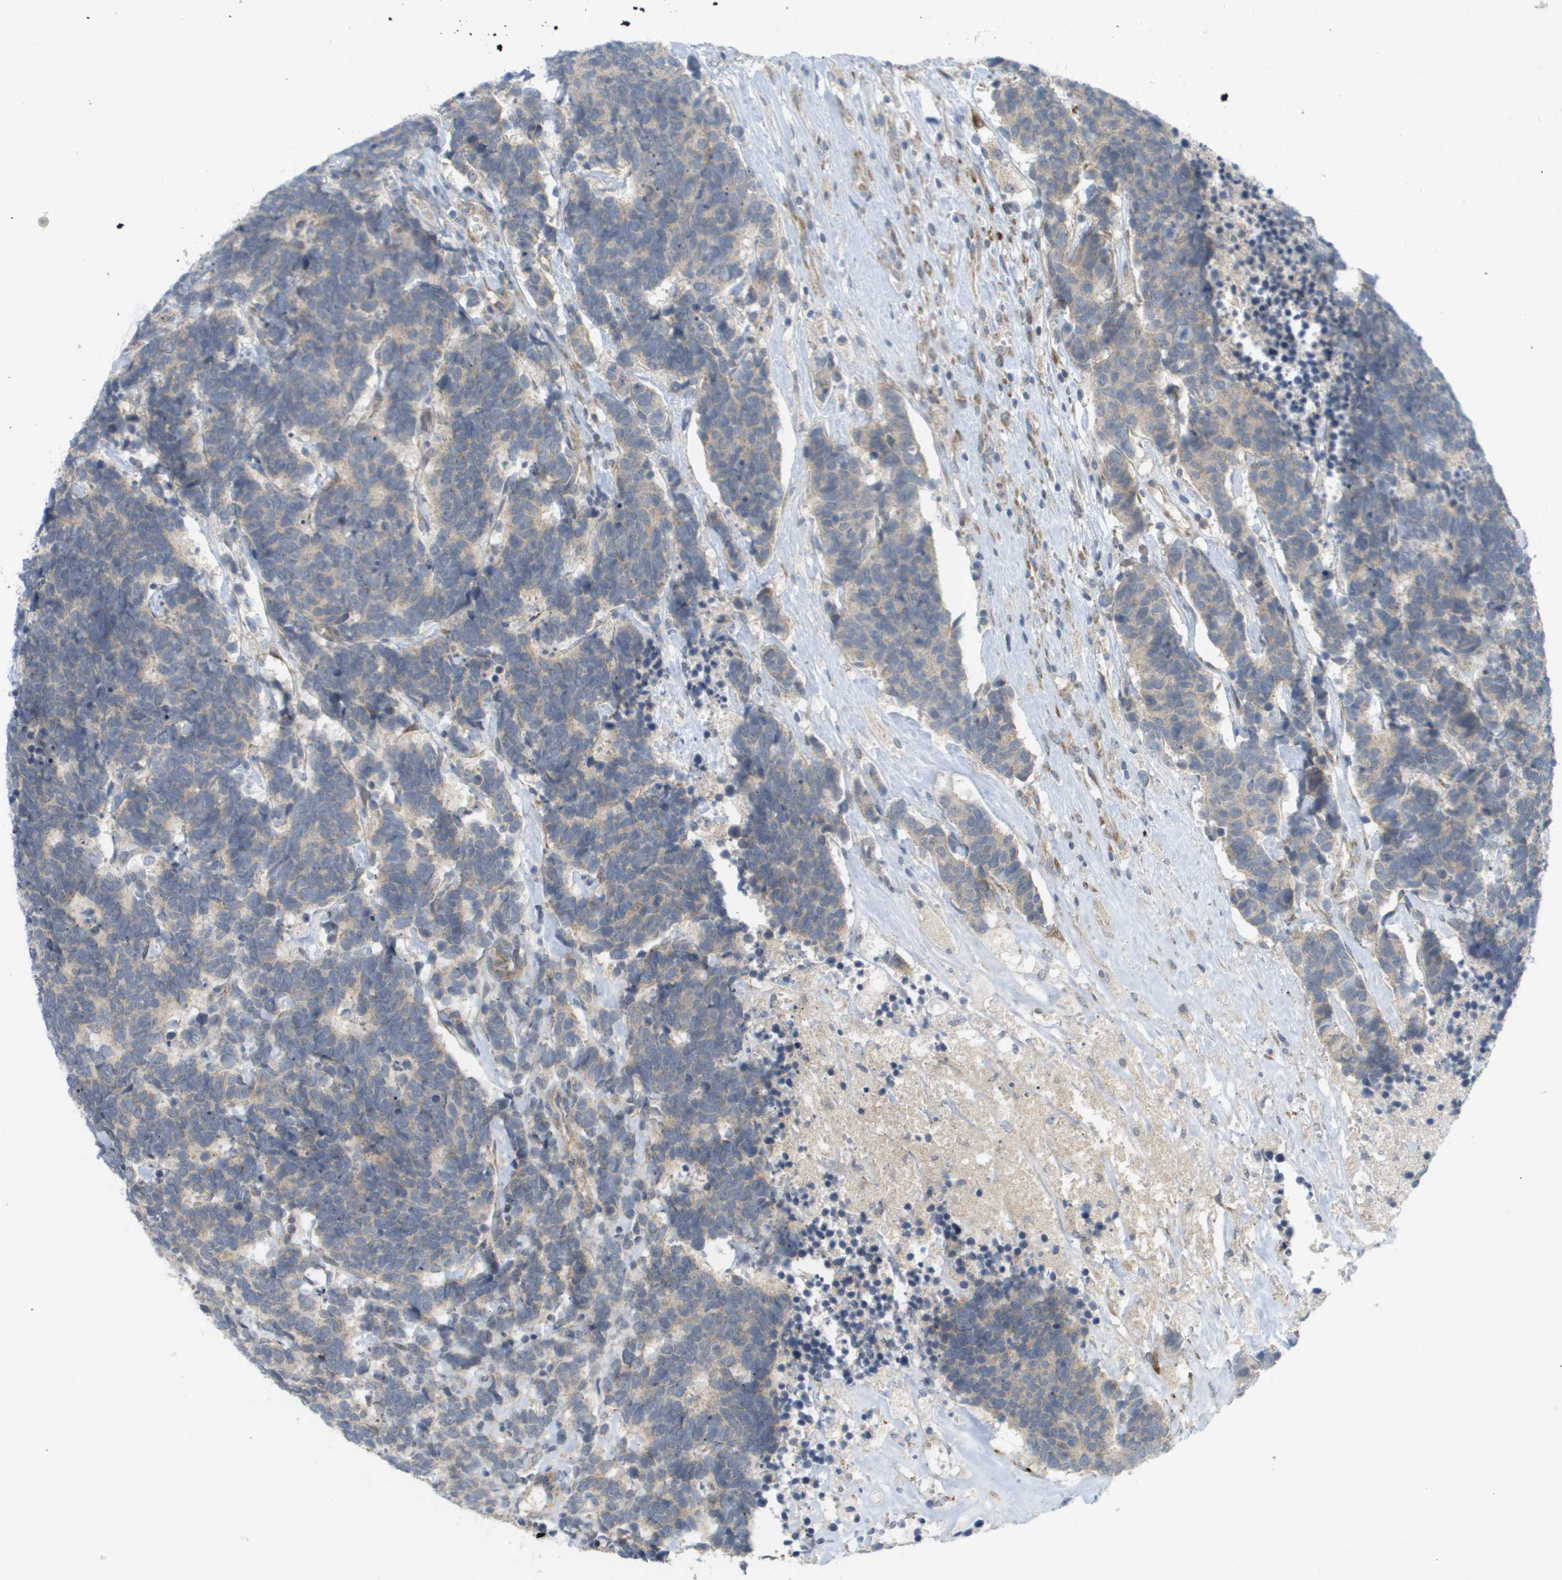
{"staining": {"intensity": "weak", "quantity": "<25%", "location": "cytoplasmic/membranous"}, "tissue": "carcinoid", "cell_type": "Tumor cells", "image_type": "cancer", "snomed": [{"axis": "morphology", "description": "Carcinoma, NOS"}, {"axis": "morphology", "description": "Carcinoid, malignant, NOS"}, {"axis": "topography", "description": "Urinary bladder"}], "caption": "High magnification brightfield microscopy of carcinoid stained with DAB (brown) and counterstained with hematoxylin (blue): tumor cells show no significant expression.", "gene": "PROC", "patient": {"sex": "male", "age": 57}}